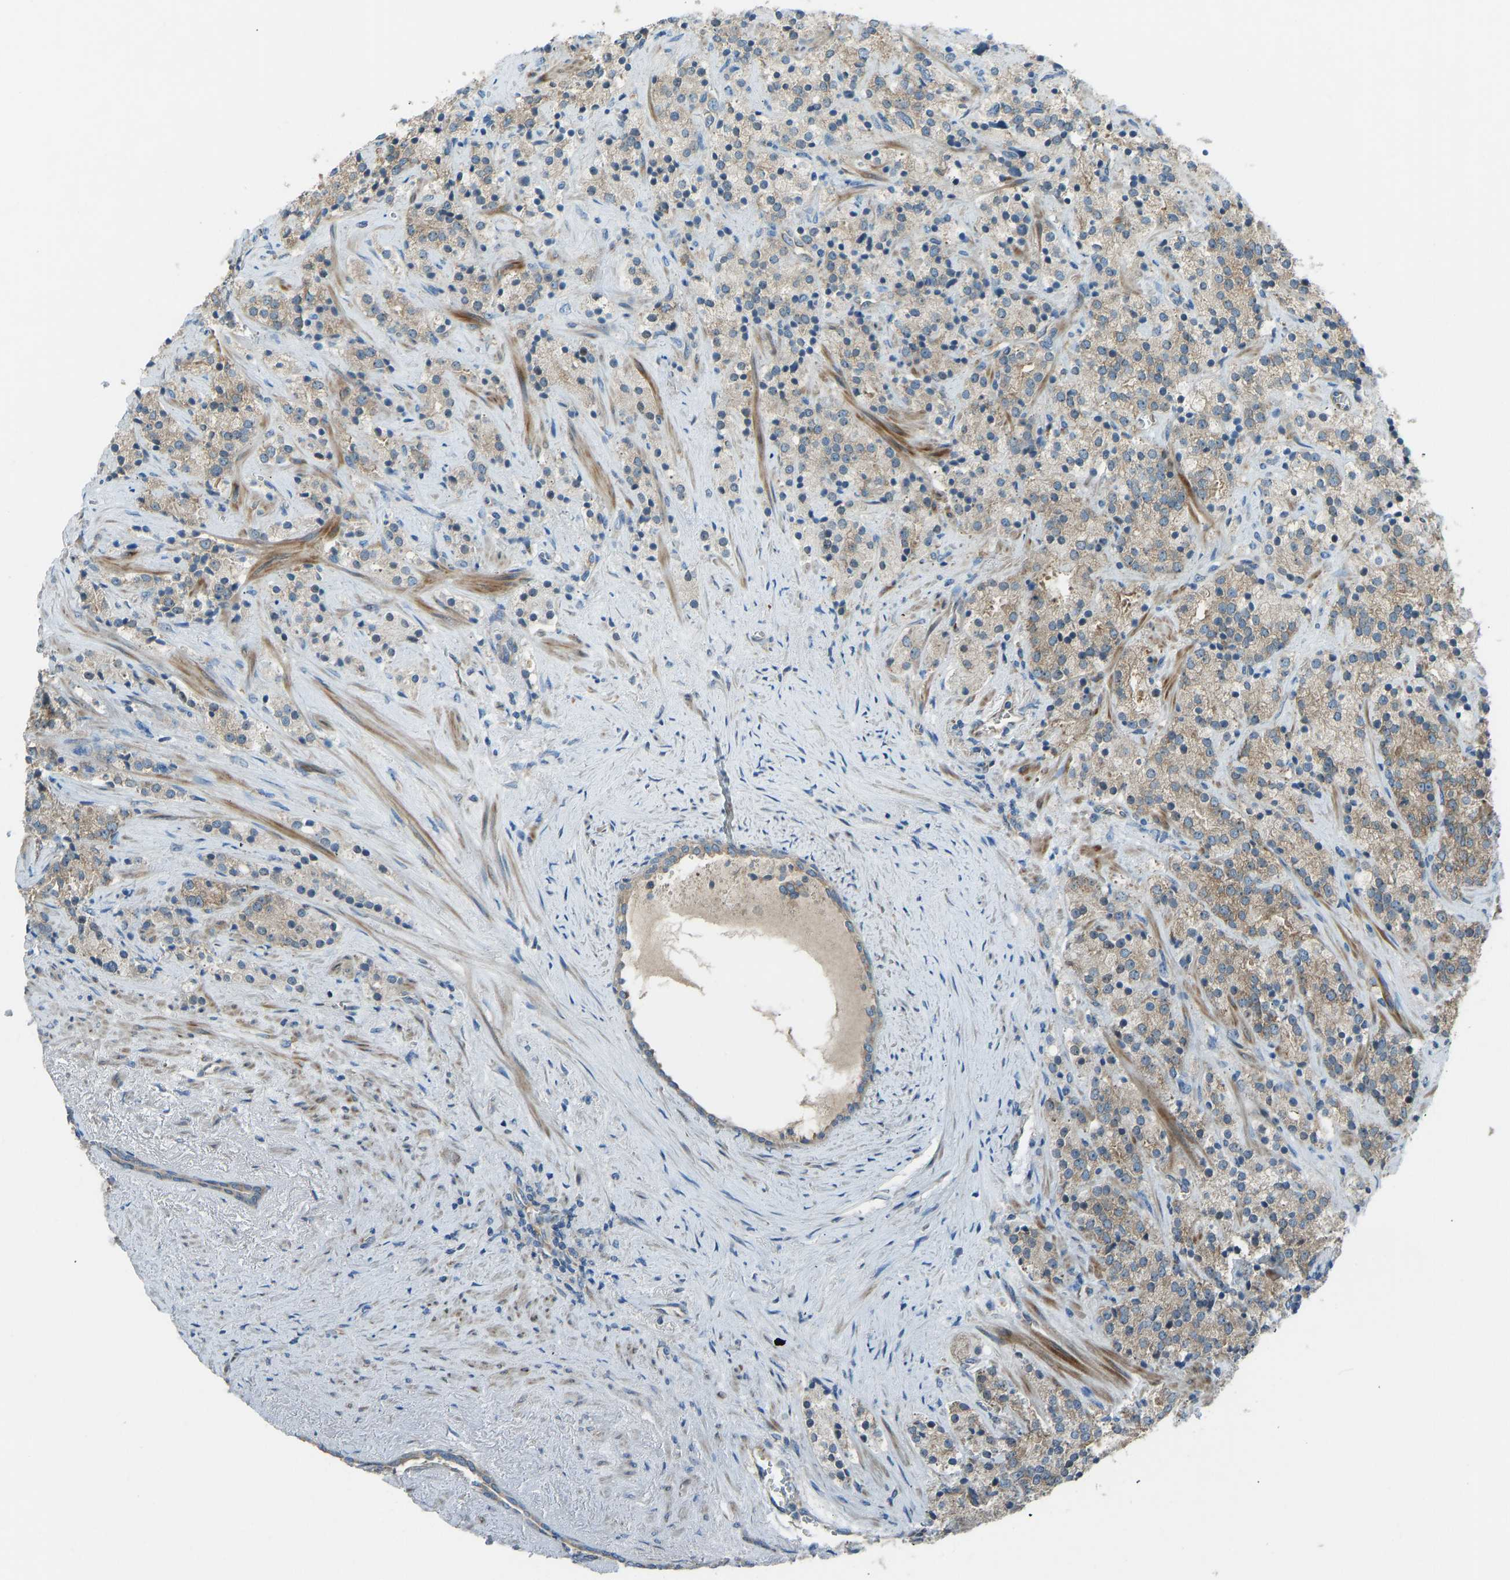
{"staining": {"intensity": "moderate", "quantity": ">75%", "location": "cytoplasmic/membranous"}, "tissue": "prostate cancer", "cell_type": "Tumor cells", "image_type": "cancer", "snomed": [{"axis": "morphology", "description": "Adenocarcinoma, High grade"}, {"axis": "topography", "description": "Prostate"}], "caption": "Protein positivity by IHC shows moderate cytoplasmic/membranous staining in approximately >75% of tumor cells in prostate cancer (adenocarcinoma (high-grade)).", "gene": "STAU2", "patient": {"sex": "male", "age": 71}}